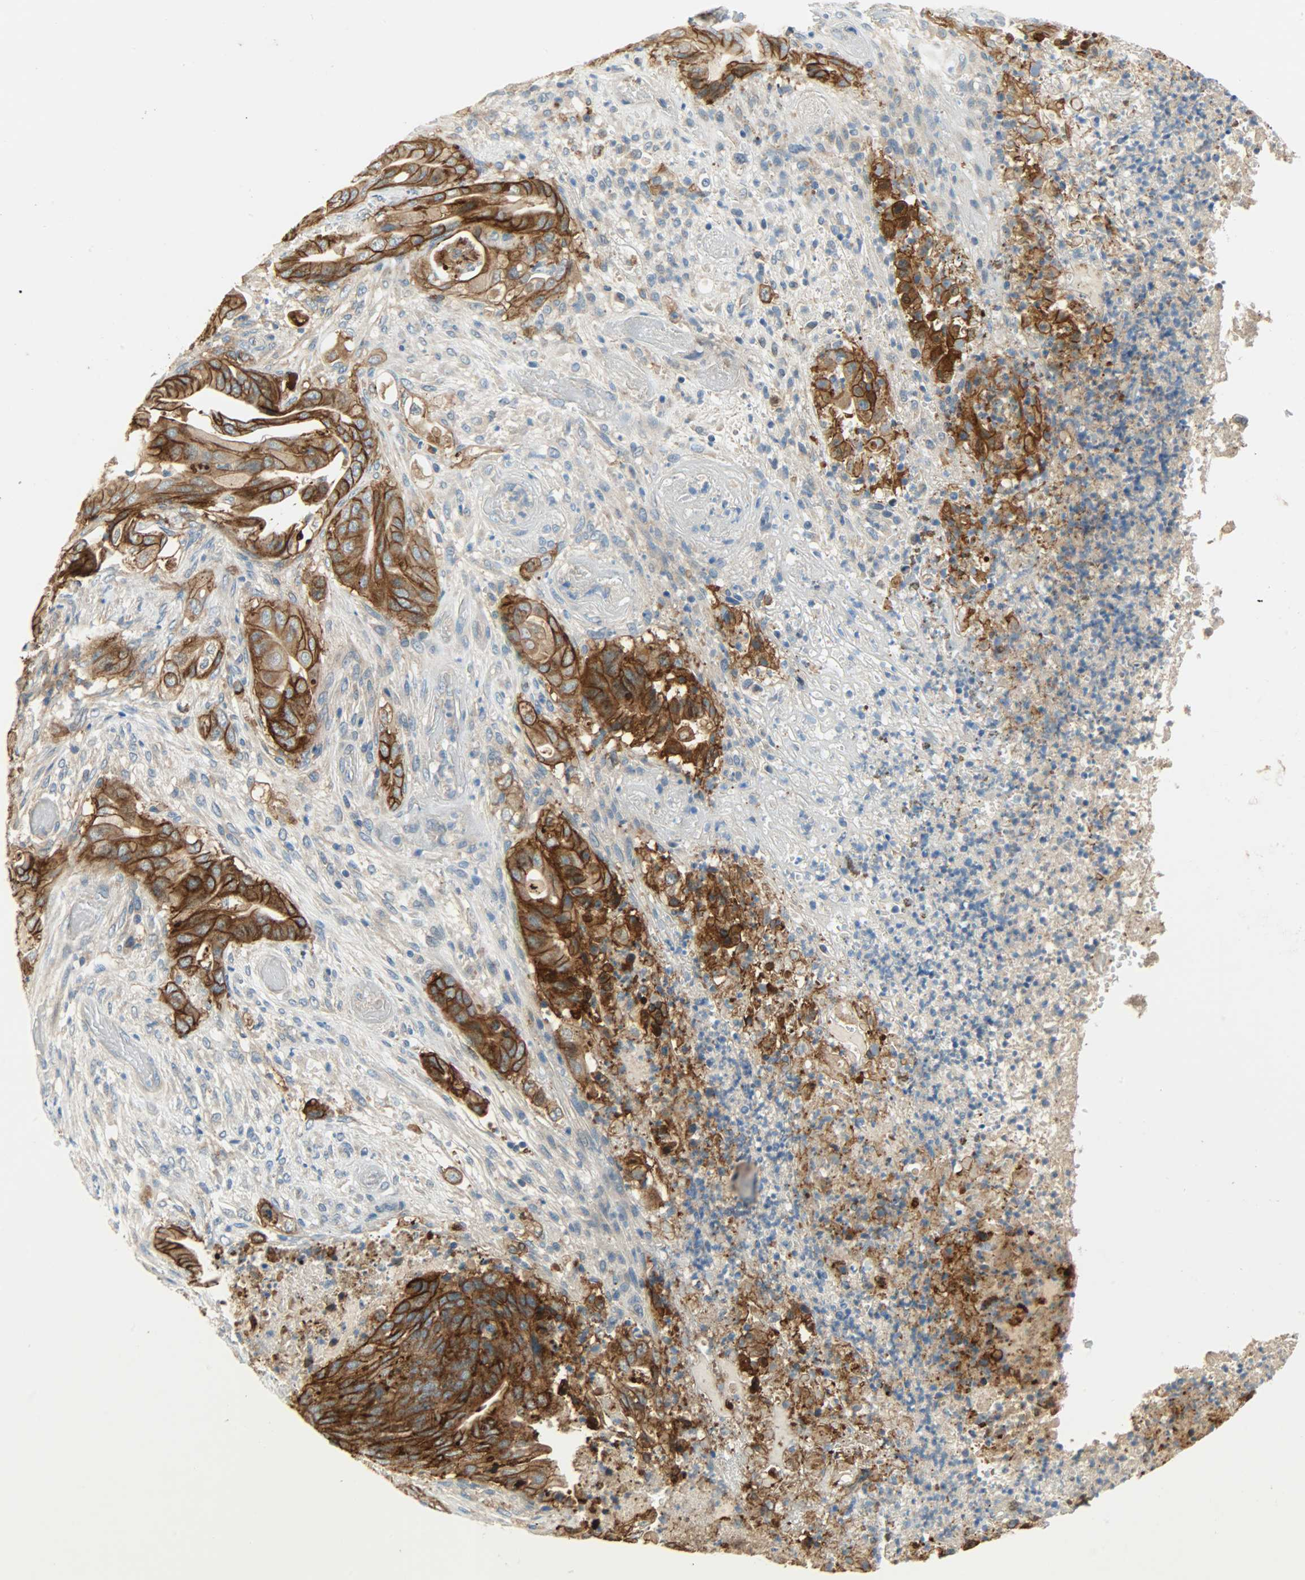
{"staining": {"intensity": "strong", "quantity": ">75%", "location": "cytoplasmic/membranous"}, "tissue": "stomach cancer", "cell_type": "Tumor cells", "image_type": "cancer", "snomed": [{"axis": "morphology", "description": "Adenocarcinoma, NOS"}, {"axis": "topography", "description": "Stomach"}], "caption": "High-power microscopy captured an IHC photomicrograph of stomach cancer (adenocarcinoma), revealing strong cytoplasmic/membranous staining in about >75% of tumor cells.", "gene": "DSG2", "patient": {"sex": "female", "age": 73}}